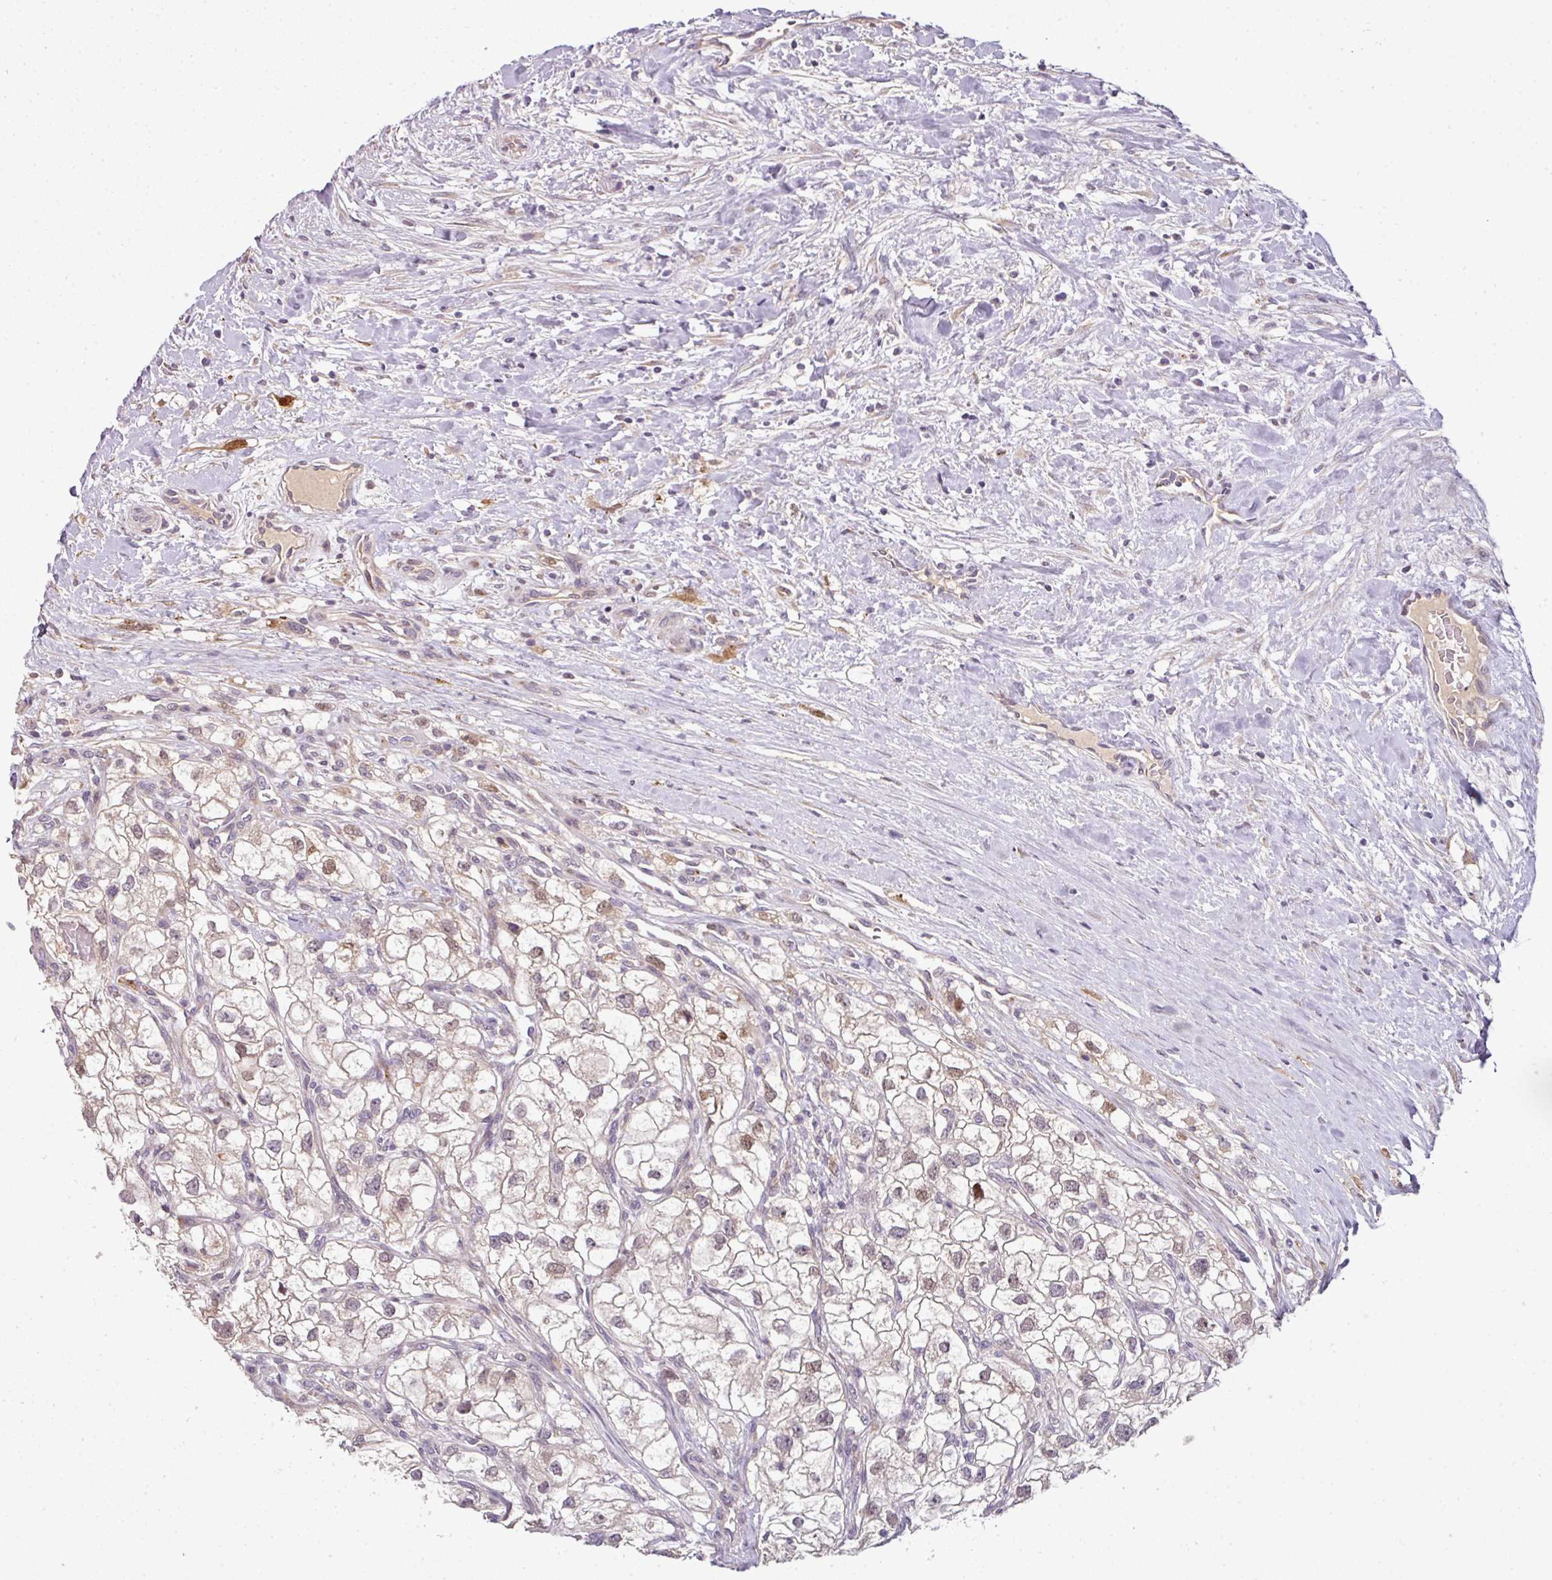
{"staining": {"intensity": "moderate", "quantity": "<25%", "location": "nuclear"}, "tissue": "renal cancer", "cell_type": "Tumor cells", "image_type": "cancer", "snomed": [{"axis": "morphology", "description": "Adenocarcinoma, NOS"}, {"axis": "topography", "description": "Kidney"}], "caption": "Protein expression analysis of renal cancer (adenocarcinoma) shows moderate nuclear staining in approximately <25% of tumor cells.", "gene": "SPCS3", "patient": {"sex": "male", "age": 59}}